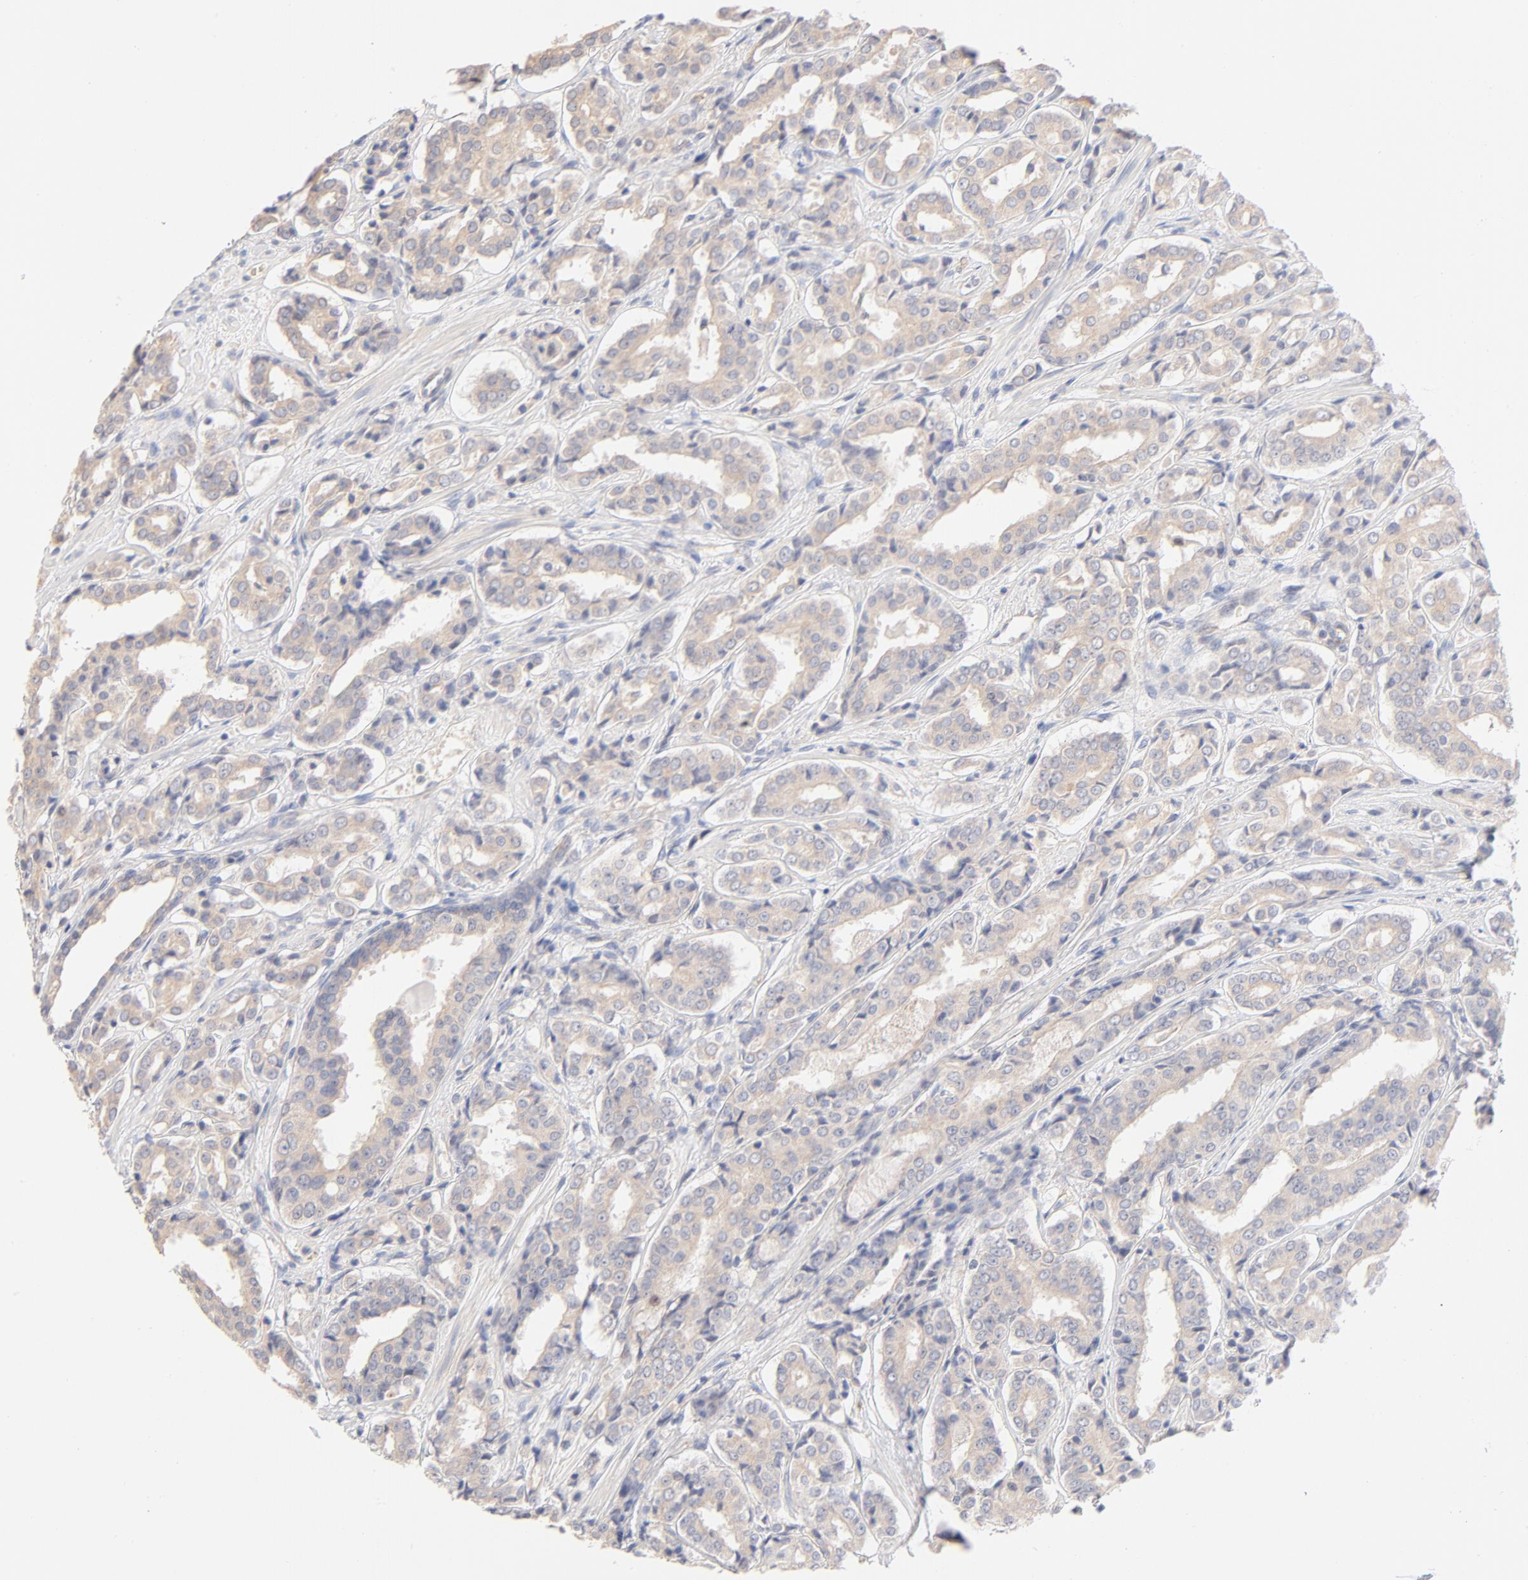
{"staining": {"intensity": "weak", "quantity": ">75%", "location": "cytoplasmic/membranous"}, "tissue": "prostate cancer", "cell_type": "Tumor cells", "image_type": "cancer", "snomed": [{"axis": "morphology", "description": "Adenocarcinoma, Medium grade"}, {"axis": "topography", "description": "Prostate"}], "caption": "Immunohistochemical staining of prostate adenocarcinoma (medium-grade) displays low levels of weak cytoplasmic/membranous expression in approximately >75% of tumor cells. (DAB (3,3'-diaminobenzidine) IHC with brightfield microscopy, high magnification).", "gene": "SPTB", "patient": {"sex": "male", "age": 60}}